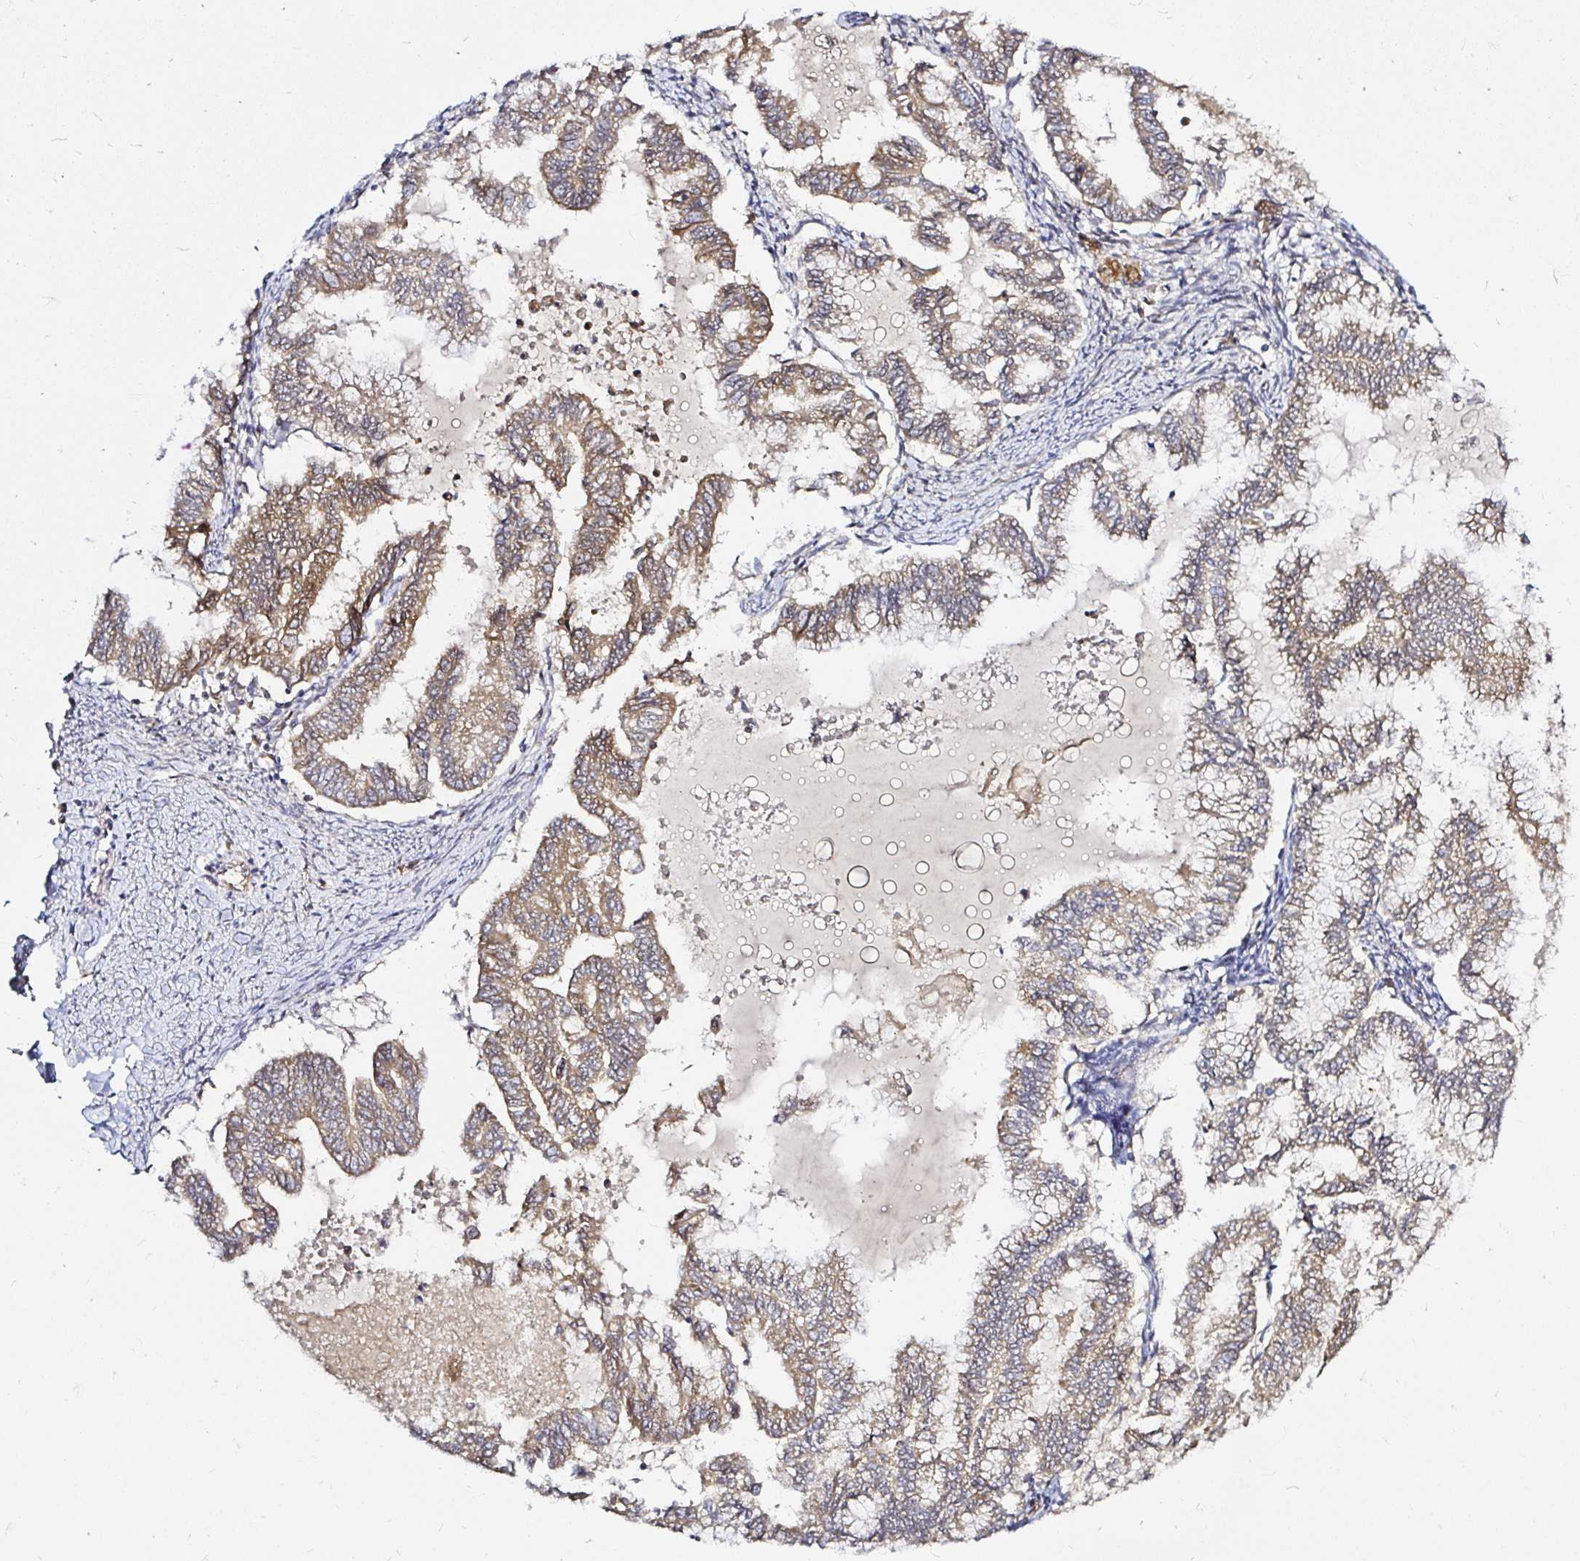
{"staining": {"intensity": "moderate", "quantity": "25%-75%", "location": "cytoplasmic/membranous"}, "tissue": "endometrial cancer", "cell_type": "Tumor cells", "image_type": "cancer", "snomed": [{"axis": "morphology", "description": "Adenocarcinoma, NOS"}, {"axis": "topography", "description": "Endometrium"}], "caption": "This is an image of immunohistochemistry (IHC) staining of endometrial adenocarcinoma, which shows moderate expression in the cytoplasmic/membranous of tumor cells.", "gene": "ARHGEF37", "patient": {"sex": "female", "age": 79}}